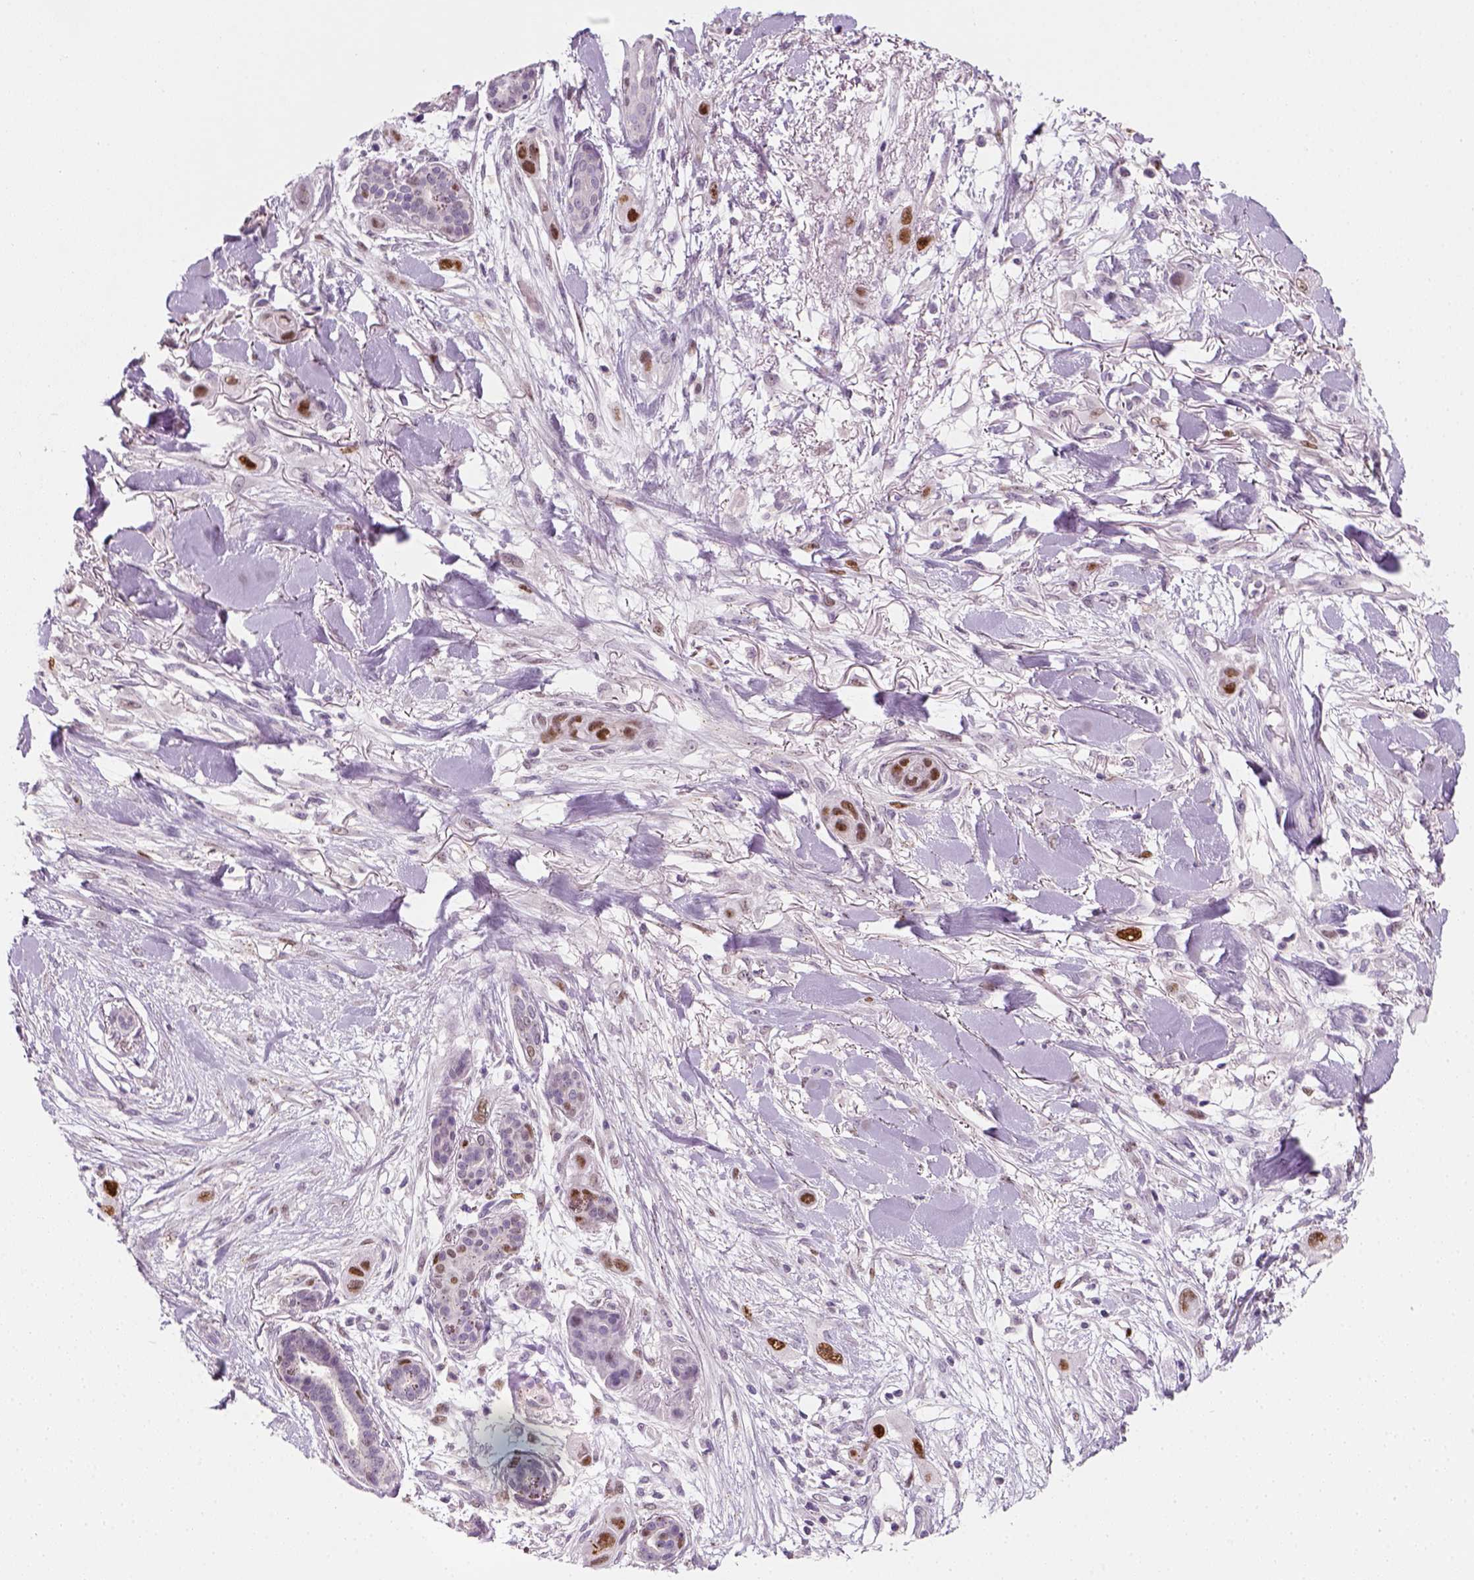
{"staining": {"intensity": "strong", "quantity": ">75%", "location": "nuclear"}, "tissue": "skin cancer", "cell_type": "Tumor cells", "image_type": "cancer", "snomed": [{"axis": "morphology", "description": "Squamous cell carcinoma, NOS"}, {"axis": "topography", "description": "Skin"}], "caption": "Immunohistochemical staining of human skin cancer reveals high levels of strong nuclear protein expression in about >75% of tumor cells.", "gene": "TP53", "patient": {"sex": "male", "age": 79}}